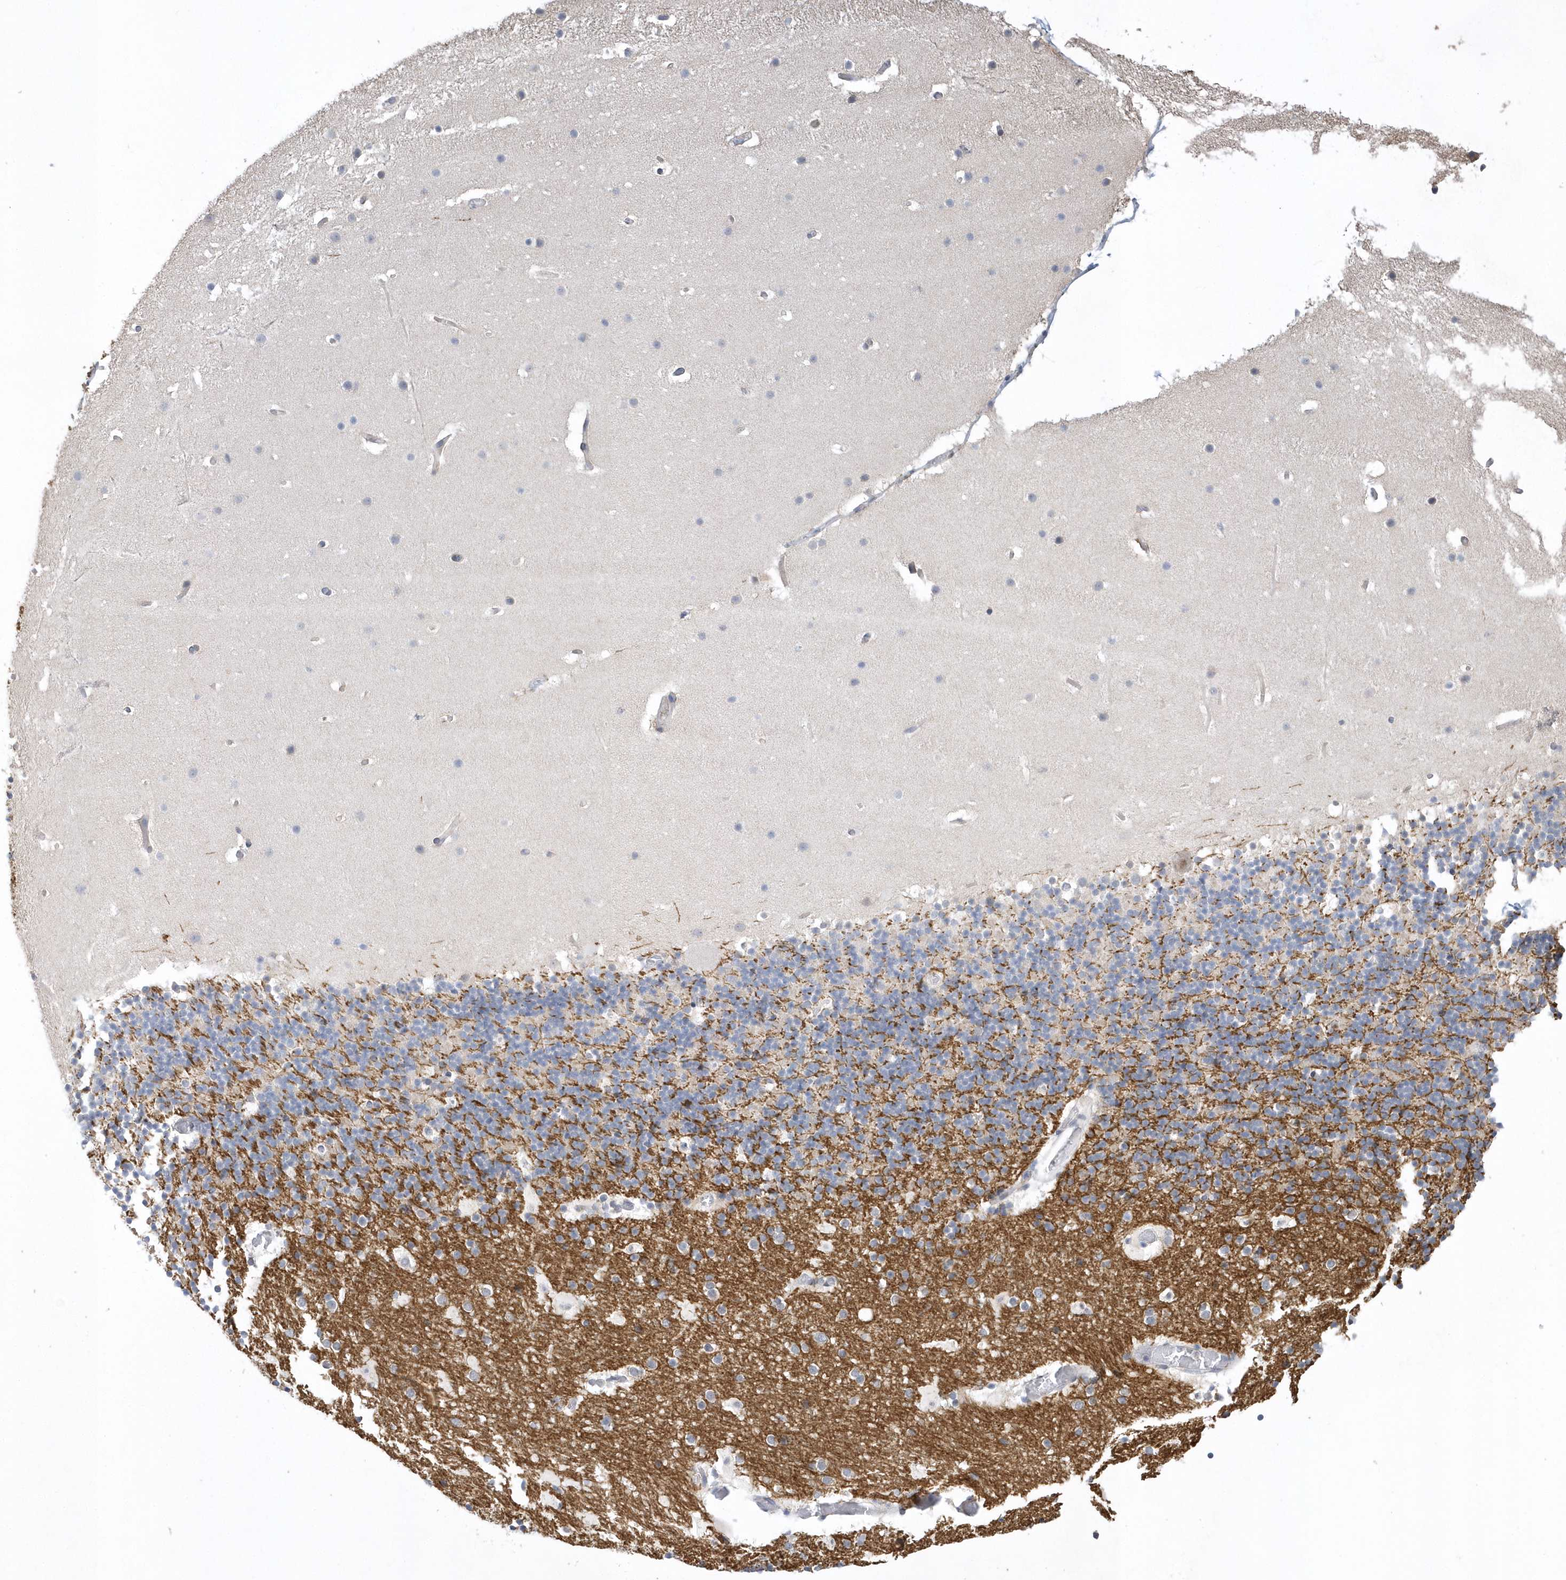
{"staining": {"intensity": "negative", "quantity": "none", "location": "none"}, "tissue": "cerebellum", "cell_type": "Cells in granular layer", "image_type": "normal", "snomed": [{"axis": "morphology", "description": "Normal tissue, NOS"}, {"axis": "topography", "description": "Cerebellum"}], "caption": "Cerebellum stained for a protein using immunohistochemistry (IHC) exhibits no staining cells in granular layer.", "gene": "ZC3H12D", "patient": {"sex": "male", "age": 57}}